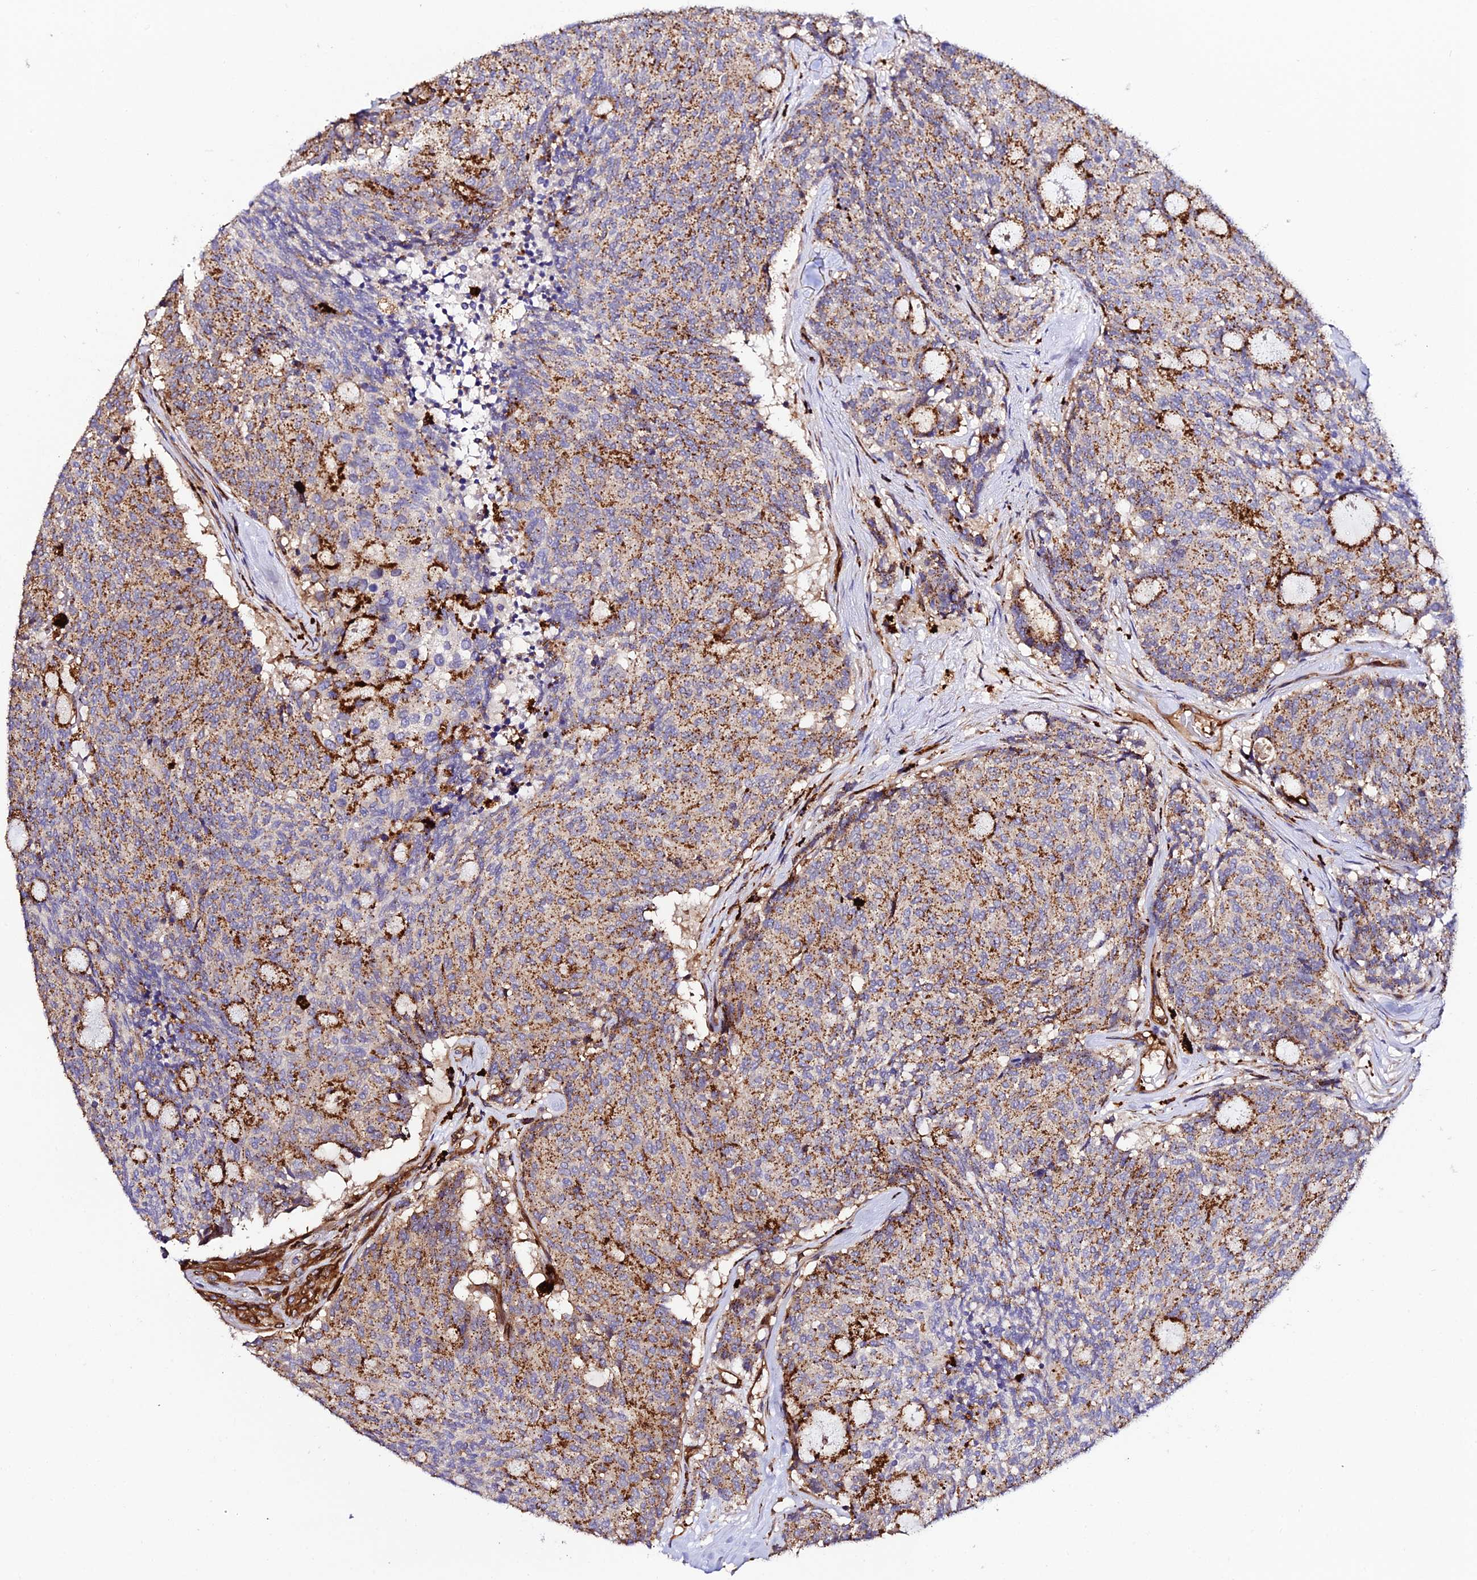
{"staining": {"intensity": "moderate", "quantity": ">75%", "location": "cytoplasmic/membranous"}, "tissue": "carcinoid", "cell_type": "Tumor cells", "image_type": "cancer", "snomed": [{"axis": "morphology", "description": "Carcinoid, malignant, NOS"}, {"axis": "topography", "description": "Pancreas"}], "caption": "Carcinoid (malignant) stained with immunohistochemistry (IHC) shows moderate cytoplasmic/membranous positivity in approximately >75% of tumor cells. (brown staining indicates protein expression, while blue staining denotes nuclei).", "gene": "TRPV2", "patient": {"sex": "female", "age": 54}}